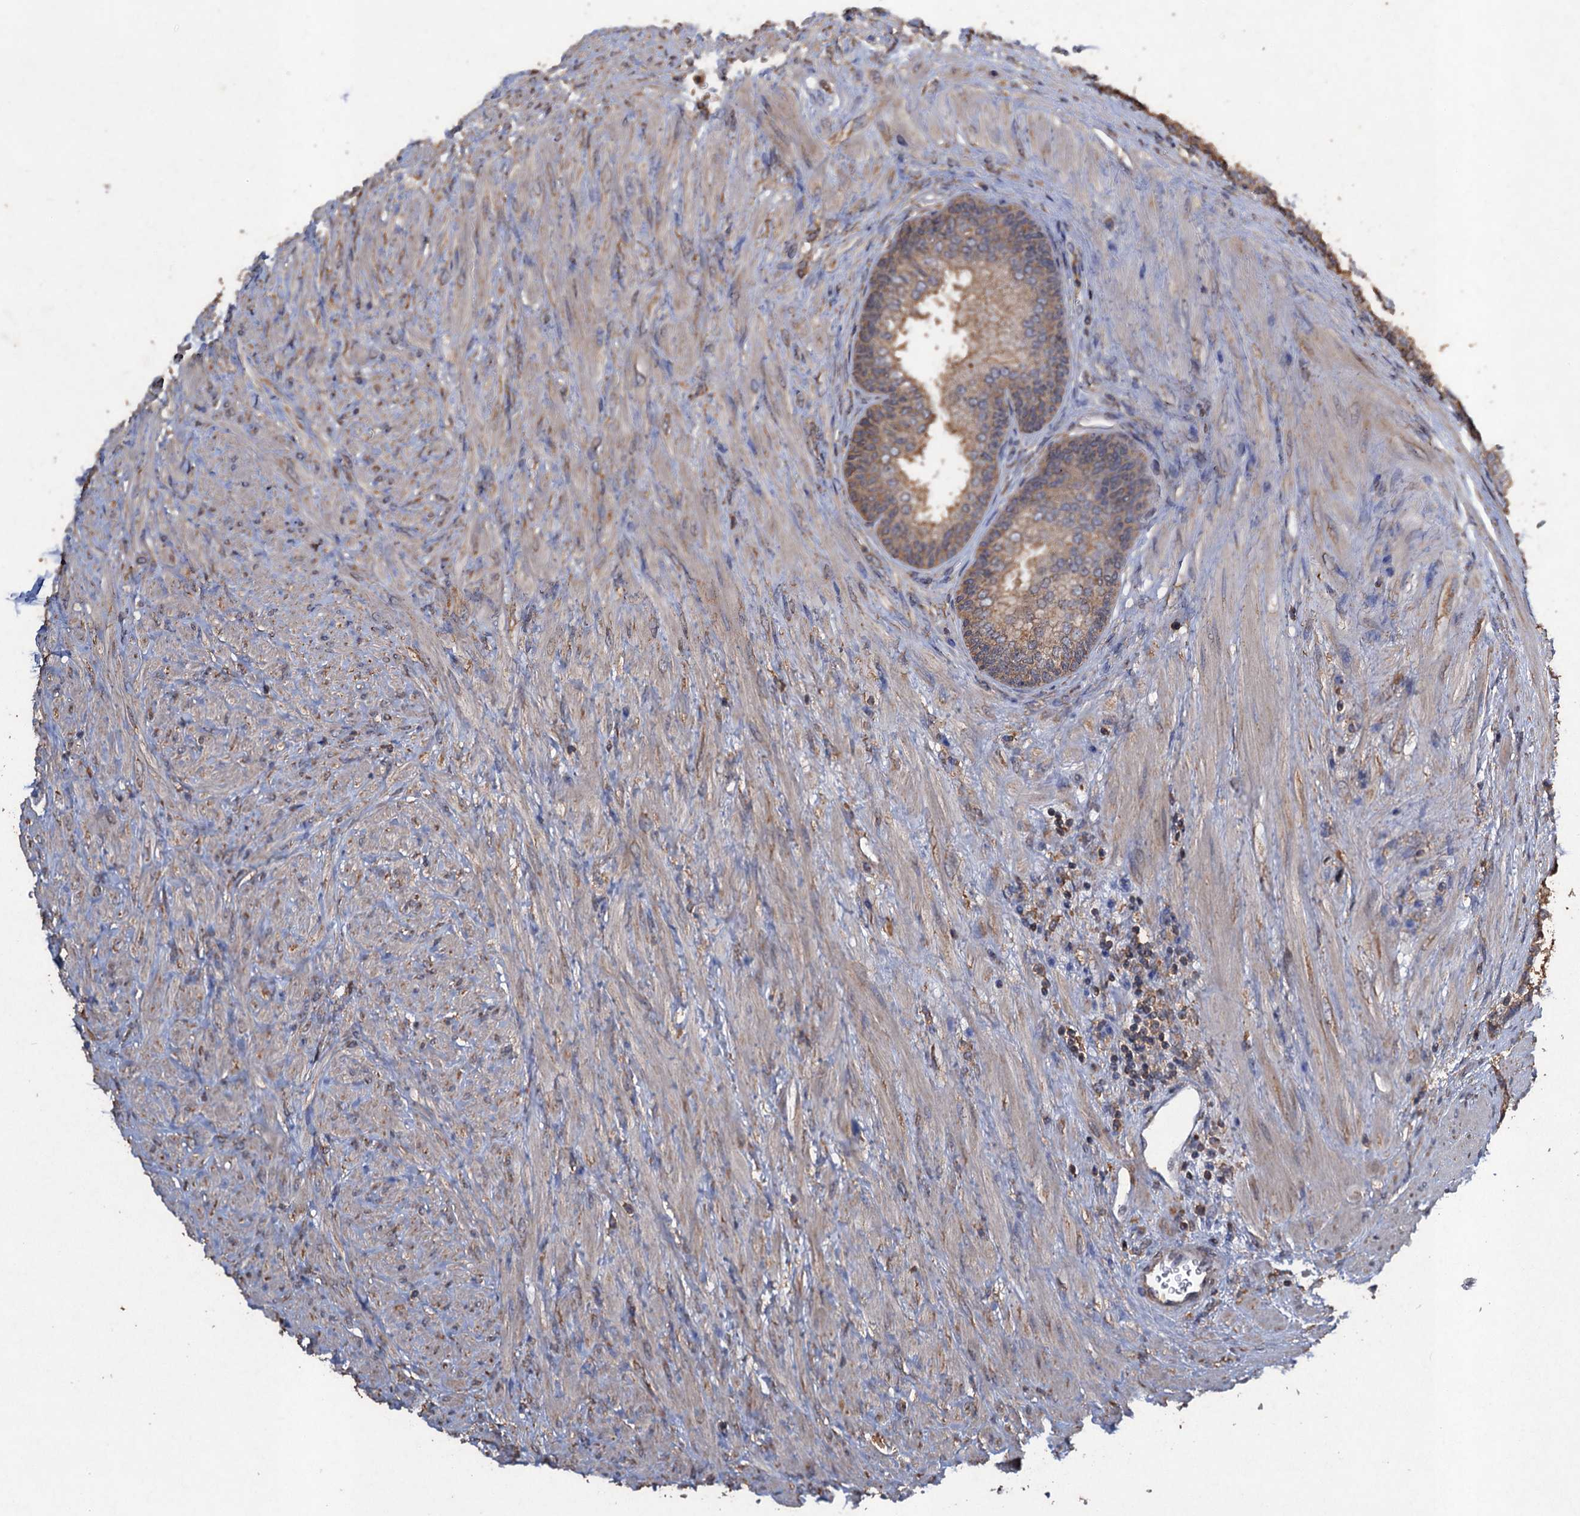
{"staining": {"intensity": "weak", "quantity": "25%-75%", "location": "cytoplasmic/membranous"}, "tissue": "prostate", "cell_type": "Glandular cells", "image_type": "normal", "snomed": [{"axis": "morphology", "description": "Normal tissue, NOS"}, {"axis": "topography", "description": "Prostate"}], "caption": "Immunohistochemical staining of unremarkable prostate displays 25%-75% levels of weak cytoplasmic/membranous protein expression in about 25%-75% of glandular cells. Immunohistochemistry (ihc) stains the protein of interest in brown and the nuclei are stained blue.", "gene": "SCUBE3", "patient": {"sex": "male", "age": 76}}